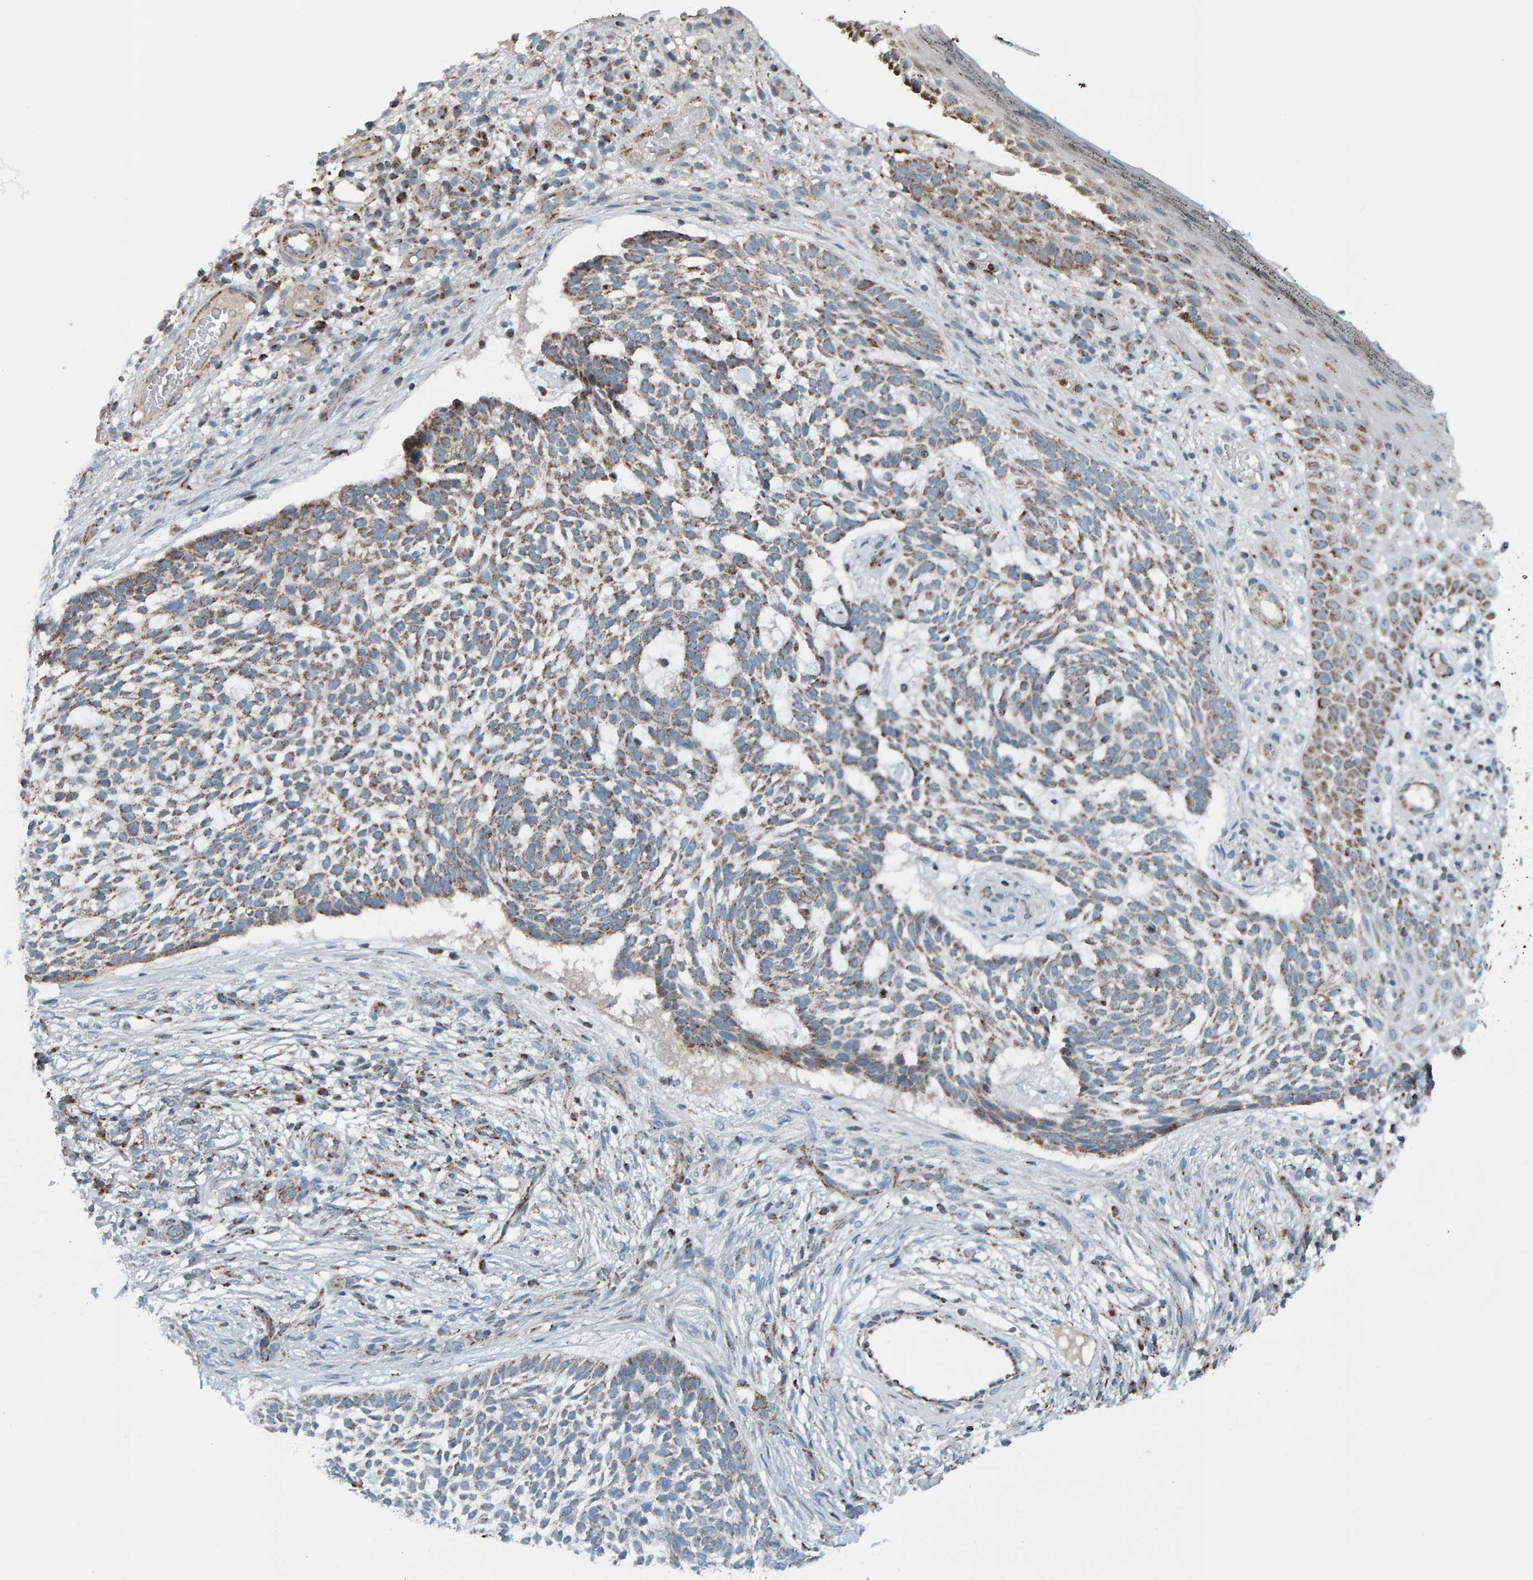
{"staining": {"intensity": "weak", "quantity": "25%-75%", "location": "cytoplasmic/membranous"}, "tissue": "skin cancer", "cell_type": "Tumor cells", "image_type": "cancer", "snomed": [{"axis": "morphology", "description": "Basal cell carcinoma"}, {"axis": "topography", "description": "Skin"}], "caption": "A brown stain labels weak cytoplasmic/membranous staining of a protein in basal cell carcinoma (skin) tumor cells.", "gene": "ZNF48", "patient": {"sex": "female", "age": 64}}